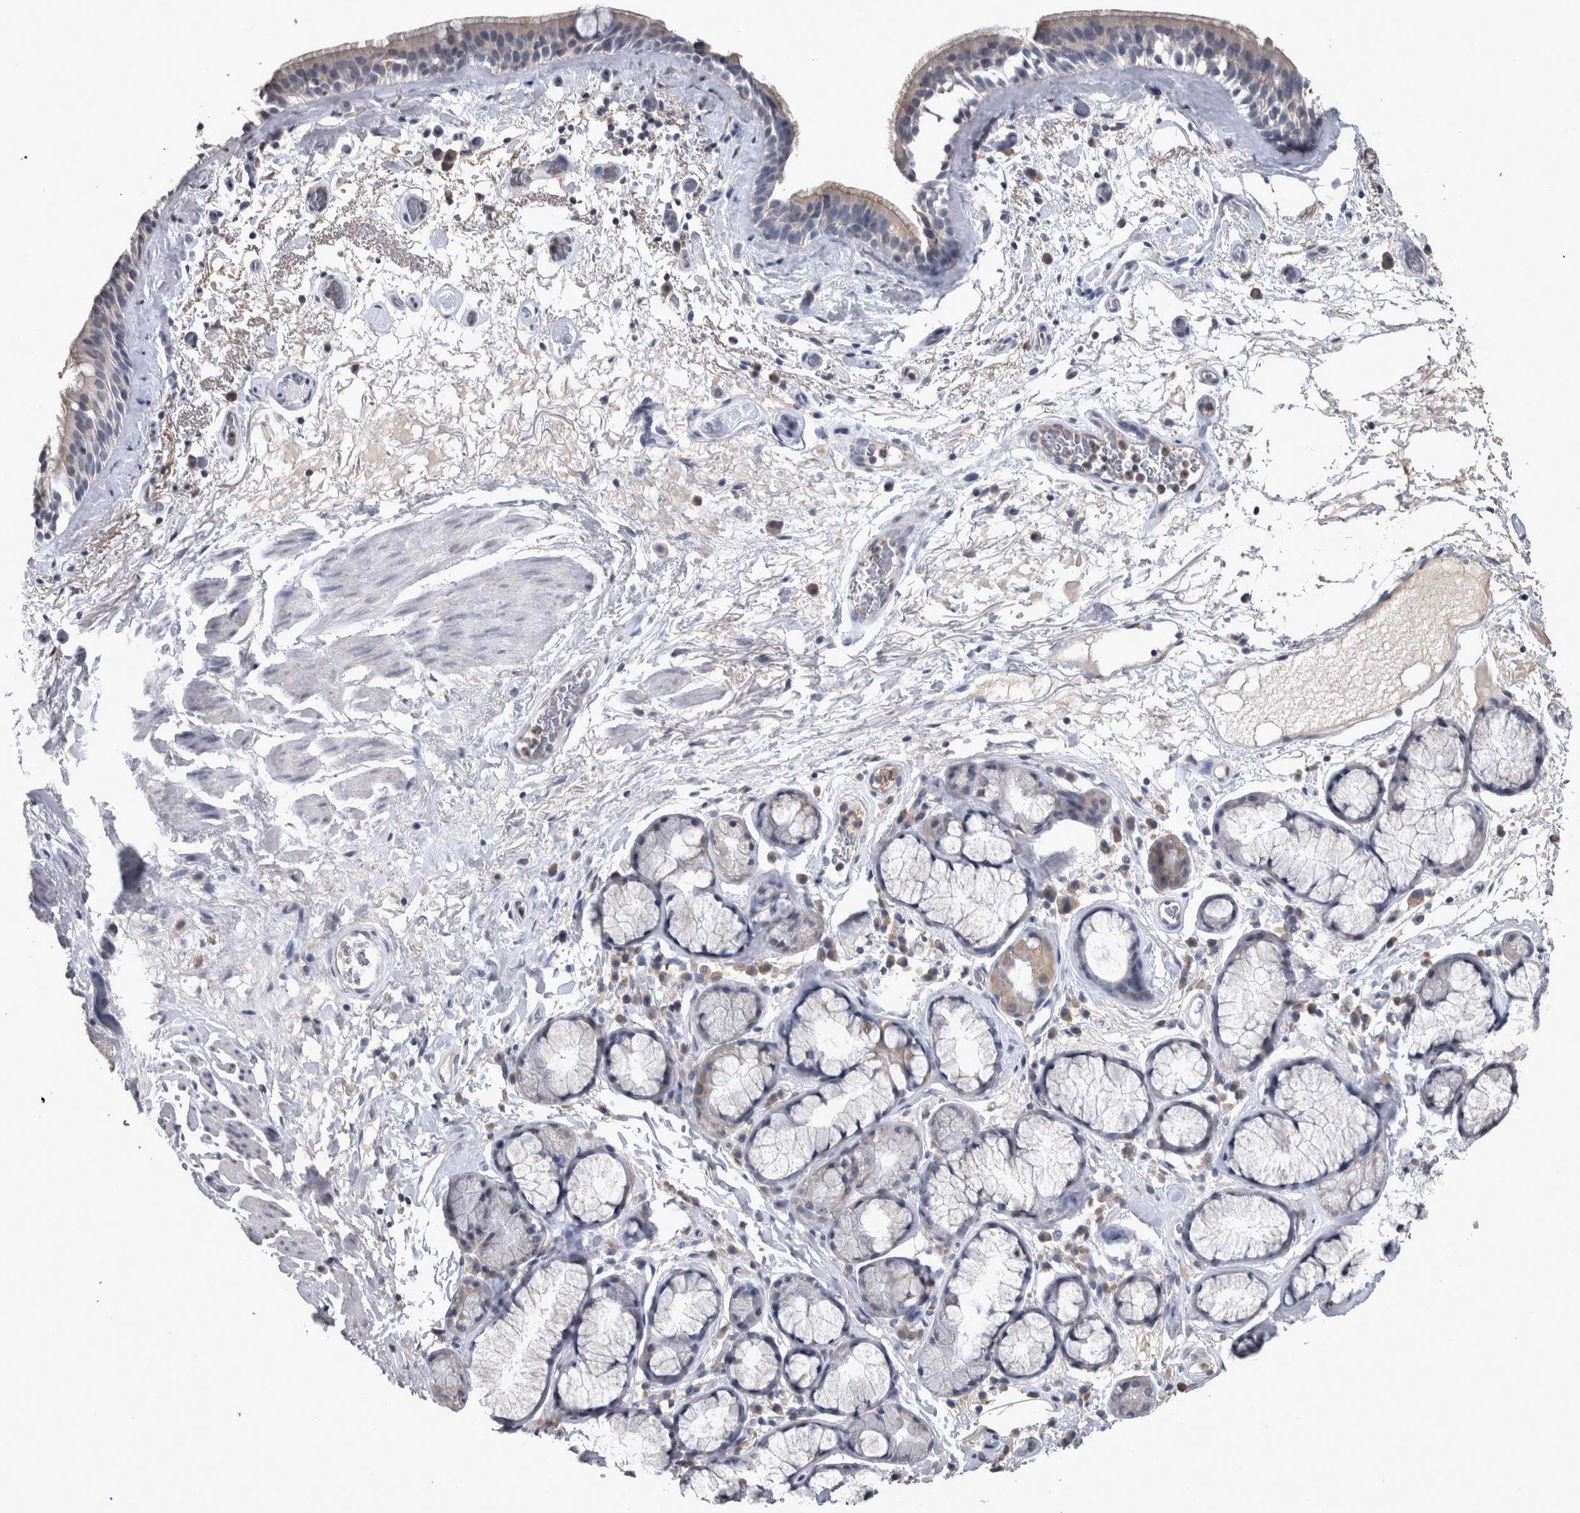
{"staining": {"intensity": "weak", "quantity": "25%-75%", "location": "cytoplasmic/membranous"}, "tissue": "bronchus", "cell_type": "Respiratory epithelial cells", "image_type": "normal", "snomed": [{"axis": "morphology", "description": "Normal tissue, NOS"}, {"axis": "topography", "description": "Cartilage tissue"}], "caption": "Immunohistochemistry of unremarkable bronchus displays low levels of weak cytoplasmic/membranous positivity in about 25%-75% of respiratory epithelial cells.", "gene": "WNT7A", "patient": {"sex": "female", "age": 63}}